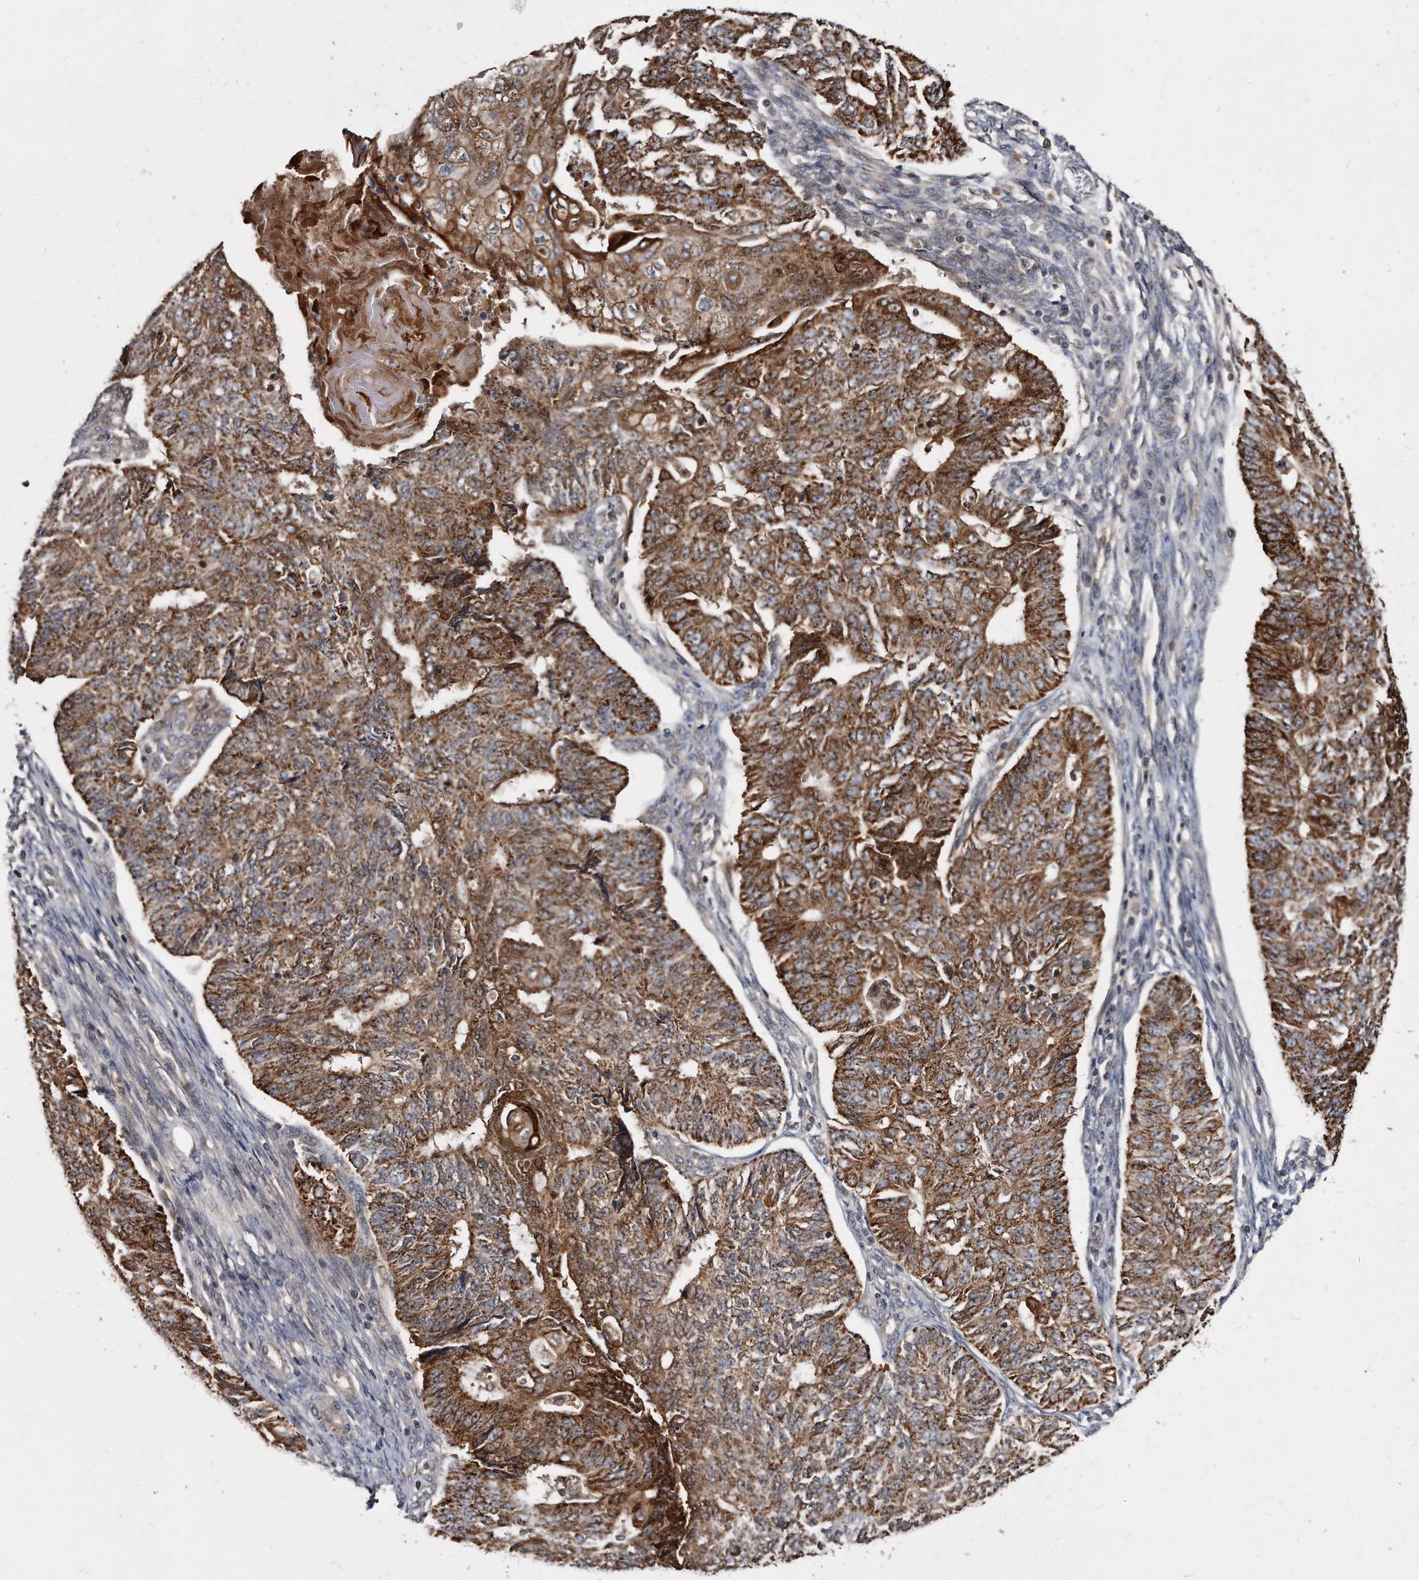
{"staining": {"intensity": "strong", "quantity": ">75%", "location": "cytoplasmic/membranous"}, "tissue": "endometrial cancer", "cell_type": "Tumor cells", "image_type": "cancer", "snomed": [{"axis": "morphology", "description": "Adenocarcinoma, NOS"}, {"axis": "topography", "description": "Endometrium"}], "caption": "Immunohistochemistry (IHC) histopathology image of neoplastic tissue: adenocarcinoma (endometrial) stained using immunohistochemistry (IHC) displays high levels of strong protein expression localized specifically in the cytoplasmic/membranous of tumor cells, appearing as a cytoplasmic/membranous brown color.", "gene": "FAM136A", "patient": {"sex": "female", "age": 32}}